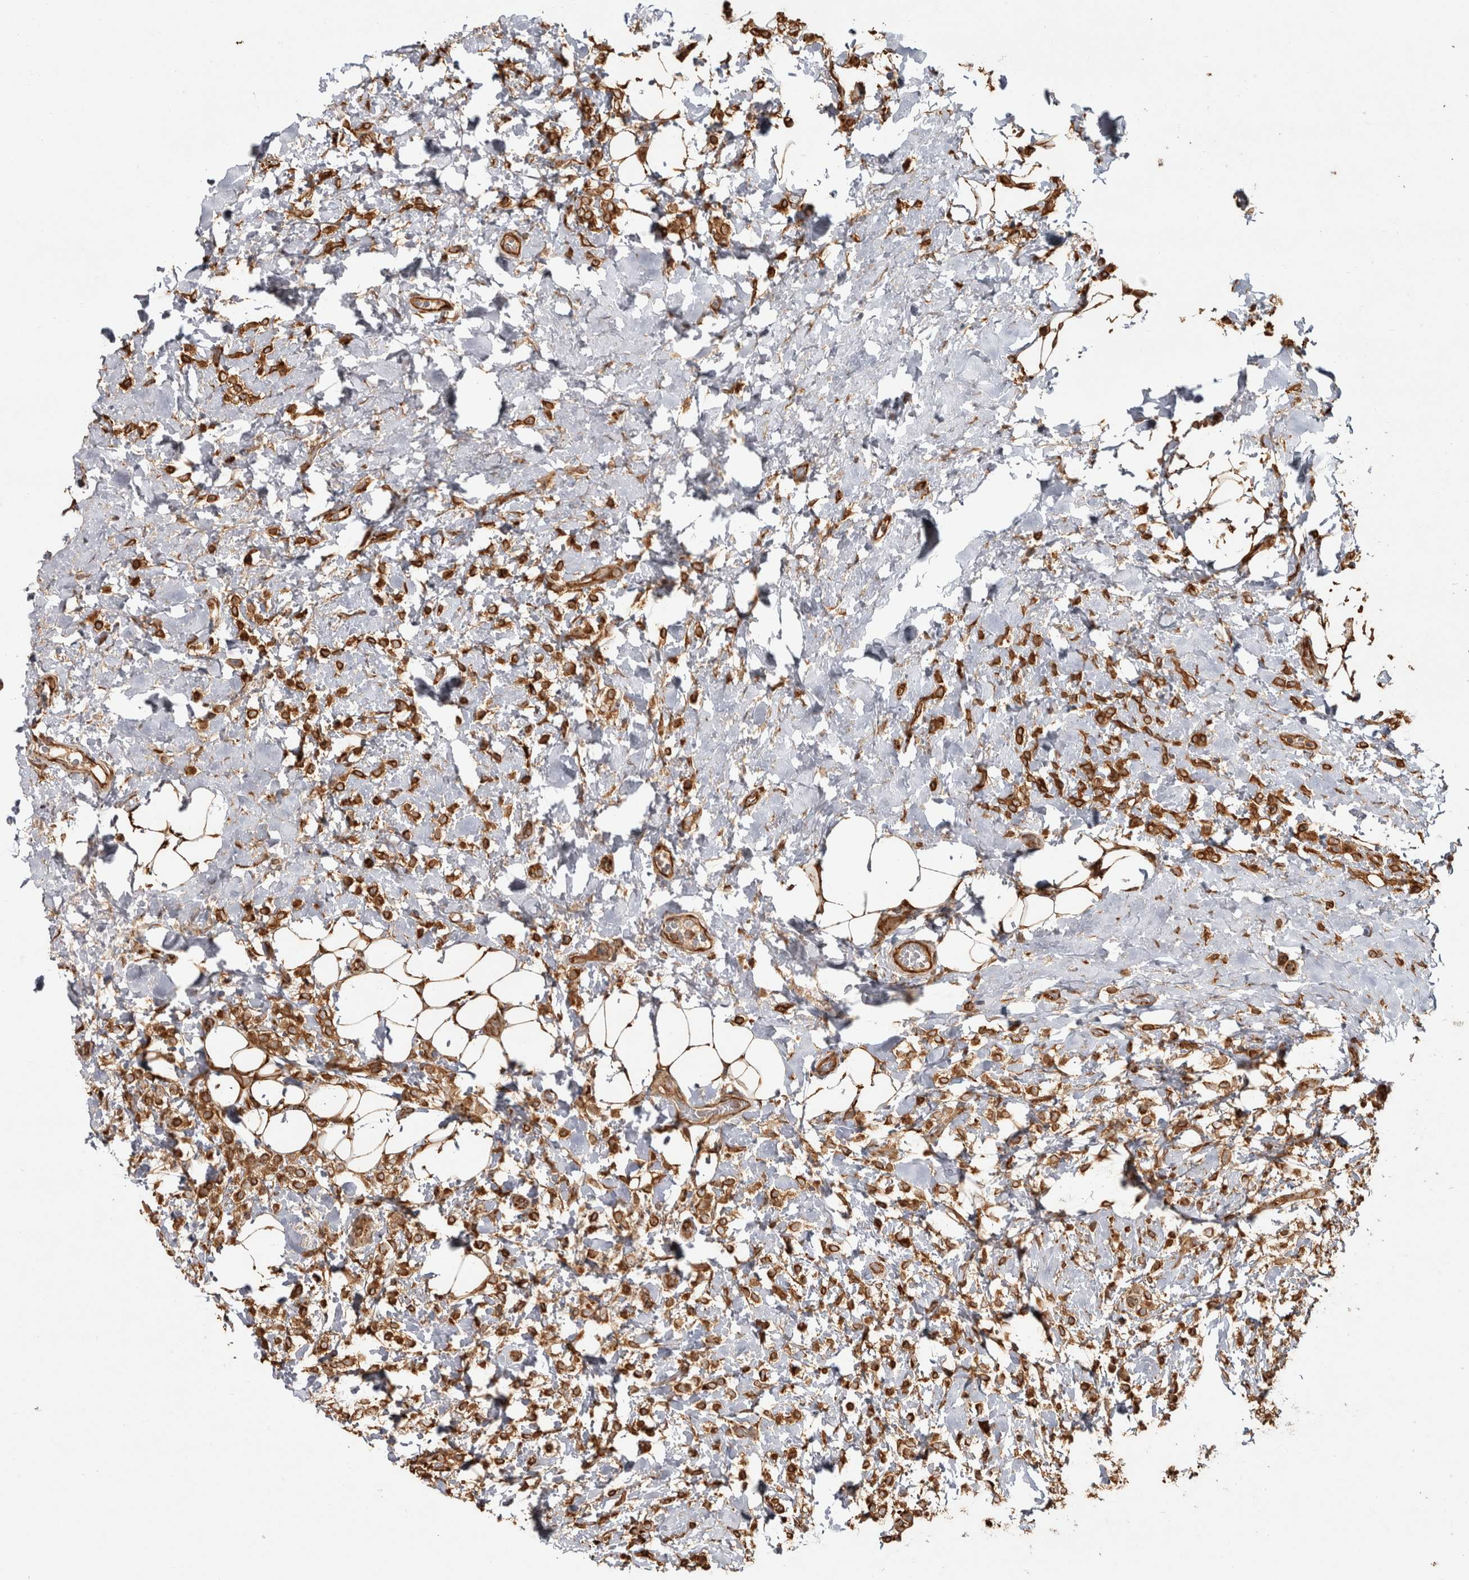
{"staining": {"intensity": "strong", "quantity": ">75%", "location": "cytoplasmic/membranous"}, "tissue": "breast cancer", "cell_type": "Tumor cells", "image_type": "cancer", "snomed": [{"axis": "morphology", "description": "Normal tissue, NOS"}, {"axis": "morphology", "description": "Lobular carcinoma"}, {"axis": "topography", "description": "Breast"}], "caption": "Brown immunohistochemical staining in human breast cancer (lobular carcinoma) shows strong cytoplasmic/membranous positivity in approximately >75% of tumor cells.", "gene": "CAMSAP2", "patient": {"sex": "female", "age": 50}}